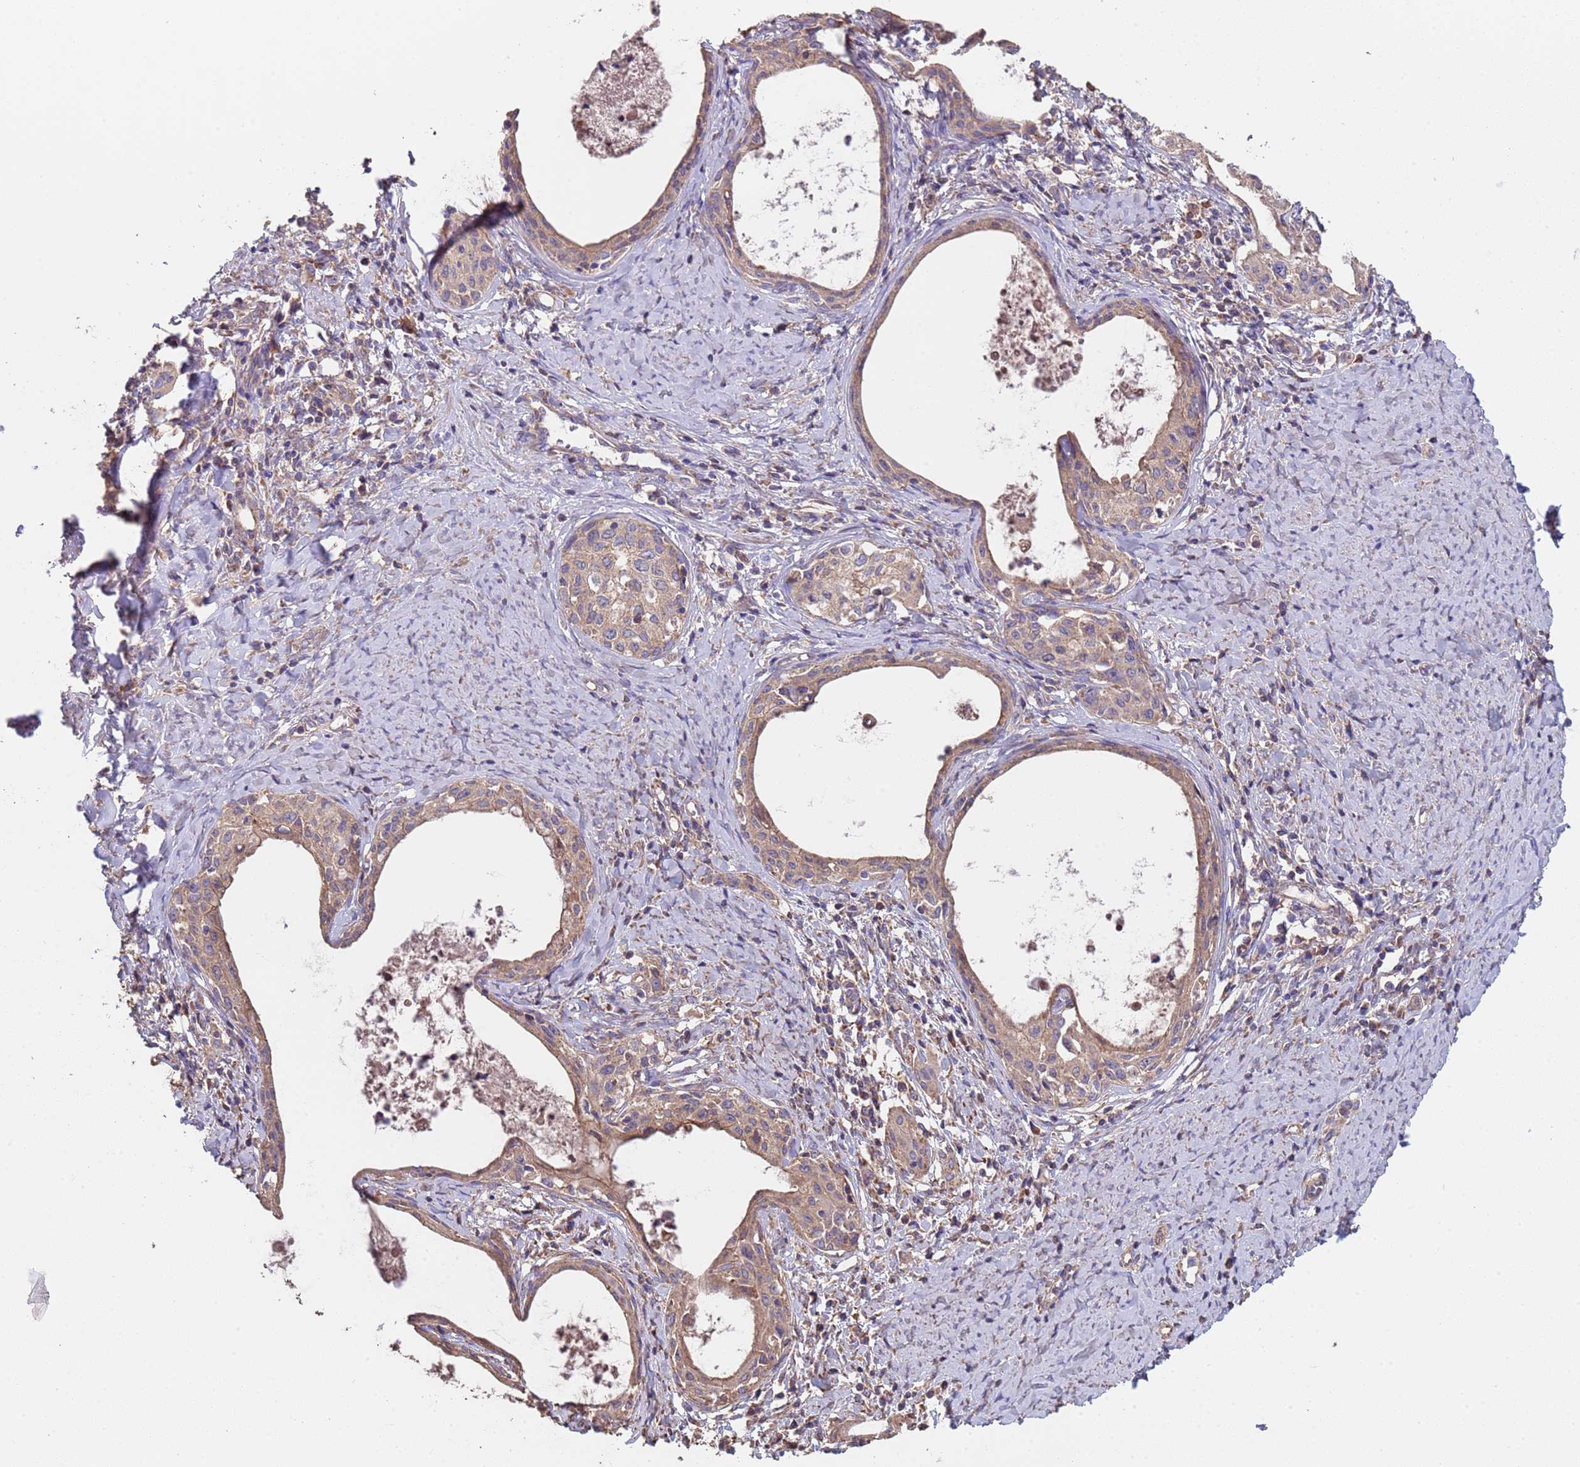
{"staining": {"intensity": "weak", "quantity": ">75%", "location": "cytoplasmic/membranous"}, "tissue": "cervical cancer", "cell_type": "Tumor cells", "image_type": "cancer", "snomed": [{"axis": "morphology", "description": "Squamous cell carcinoma, NOS"}, {"axis": "morphology", "description": "Adenocarcinoma, NOS"}, {"axis": "topography", "description": "Cervix"}], "caption": "Adenocarcinoma (cervical) tissue reveals weak cytoplasmic/membranous expression in about >75% of tumor cells, visualized by immunohistochemistry. (Brightfield microscopy of DAB IHC at high magnification).", "gene": "EEF1AKMT1", "patient": {"sex": "female", "age": 52}}